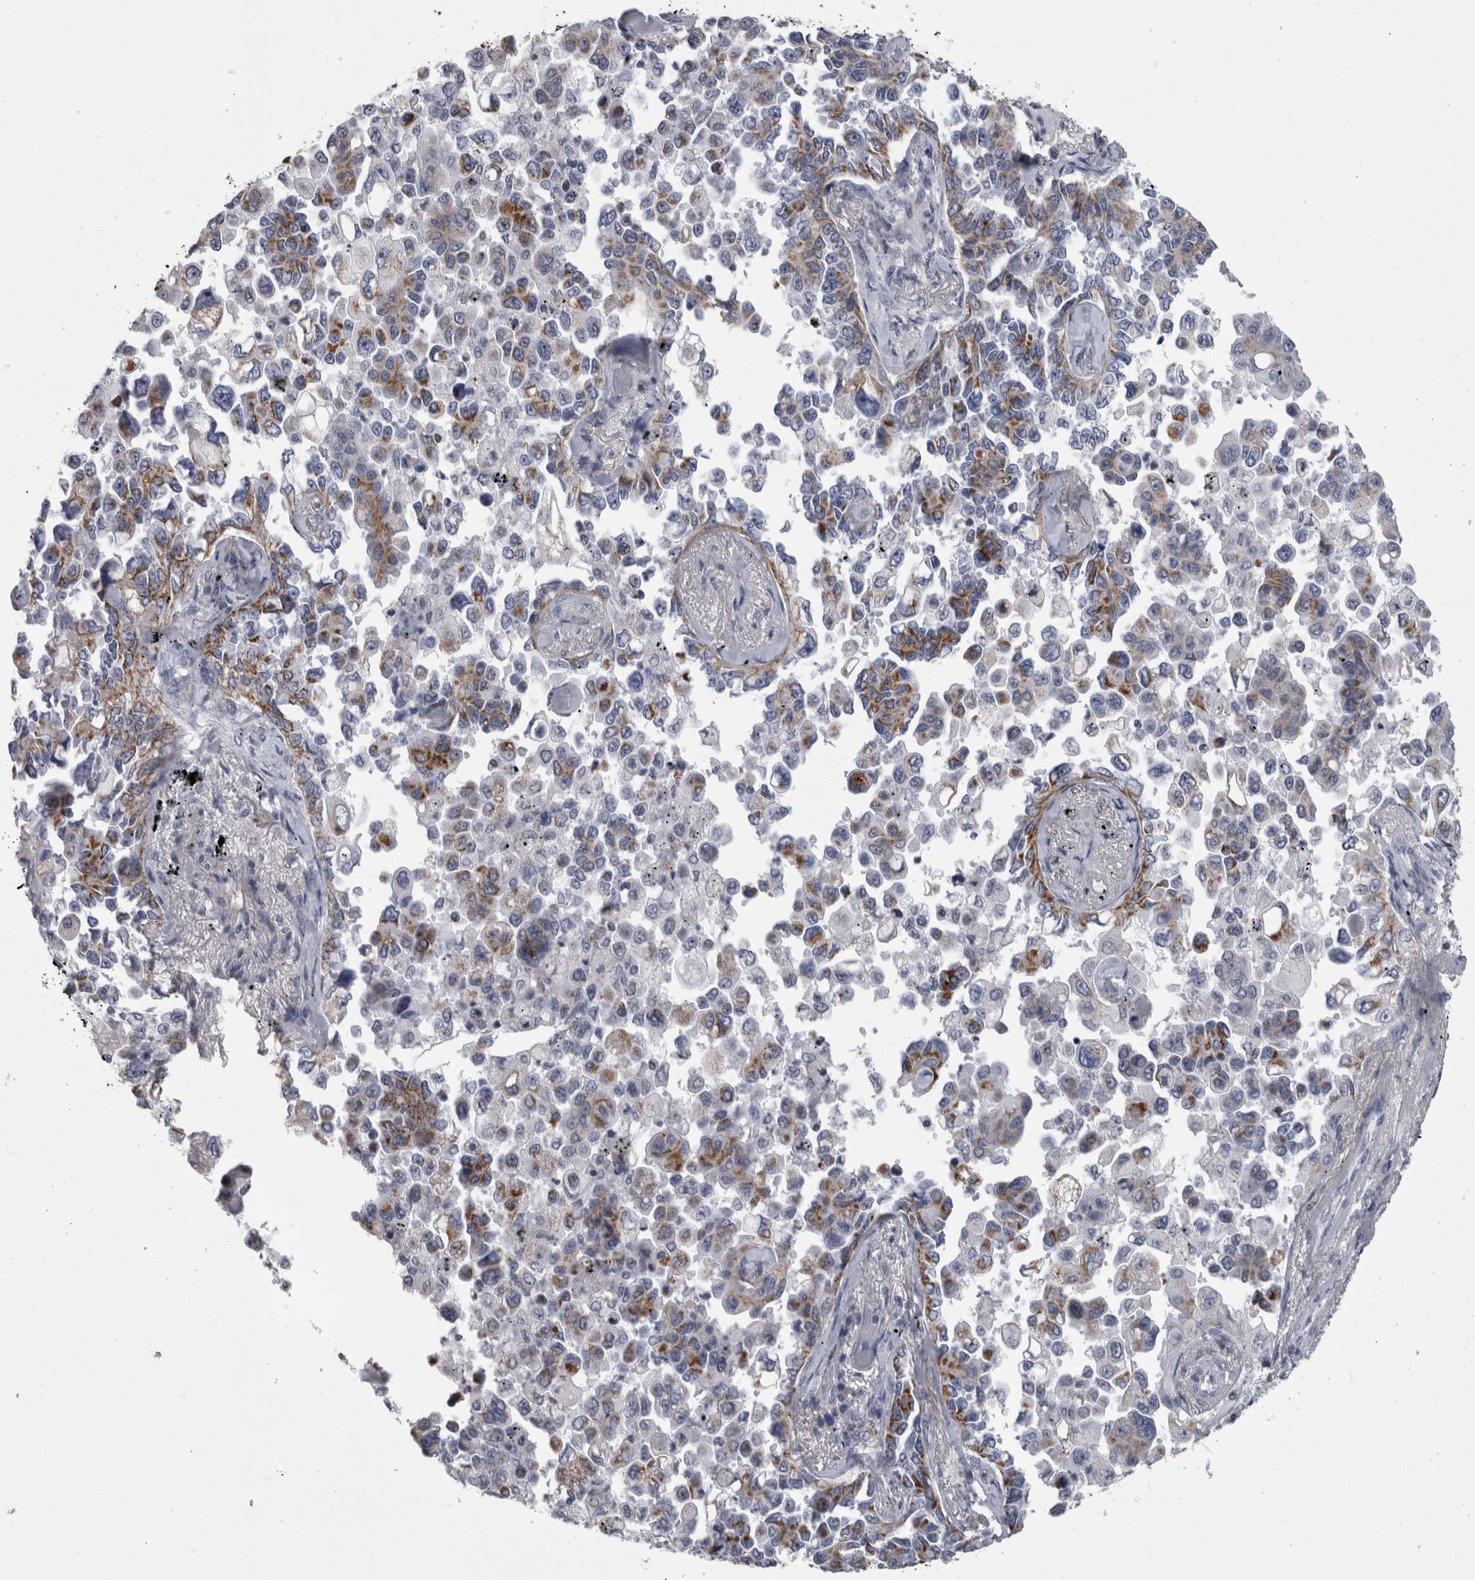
{"staining": {"intensity": "moderate", "quantity": "25%-75%", "location": "cytoplasmic/membranous"}, "tissue": "lung cancer", "cell_type": "Tumor cells", "image_type": "cancer", "snomed": [{"axis": "morphology", "description": "Adenocarcinoma, NOS"}, {"axis": "topography", "description": "Lung"}], "caption": "IHC micrograph of adenocarcinoma (lung) stained for a protein (brown), which reveals medium levels of moderate cytoplasmic/membranous expression in about 25%-75% of tumor cells.", "gene": "DBT", "patient": {"sex": "female", "age": 67}}